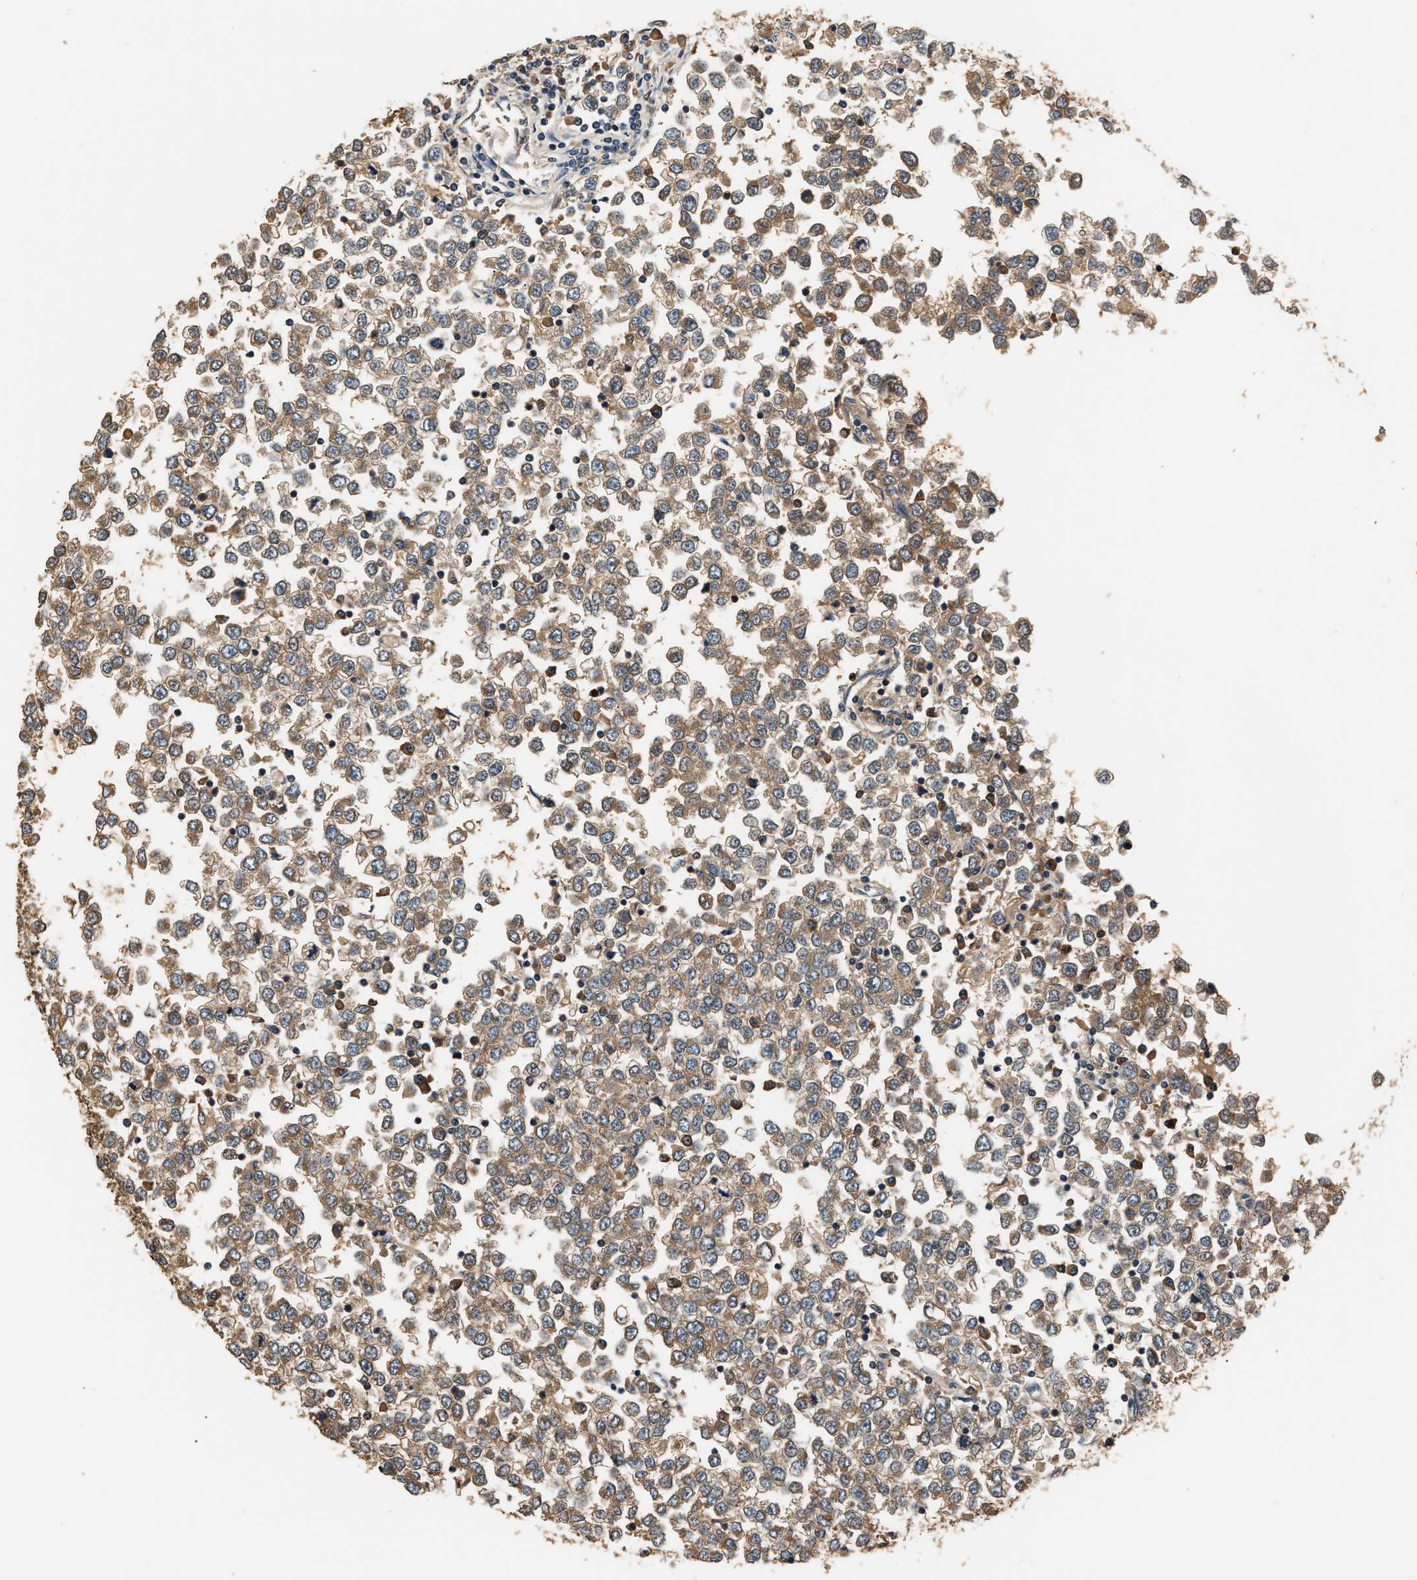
{"staining": {"intensity": "weak", "quantity": ">75%", "location": "cytoplasmic/membranous"}, "tissue": "testis cancer", "cell_type": "Tumor cells", "image_type": "cancer", "snomed": [{"axis": "morphology", "description": "Seminoma, NOS"}, {"axis": "topography", "description": "Testis"}], "caption": "Weak cytoplasmic/membranous protein staining is seen in about >75% of tumor cells in testis cancer (seminoma). The protein of interest is stained brown, and the nuclei are stained in blue (DAB IHC with brightfield microscopy, high magnification).", "gene": "GPI", "patient": {"sex": "male", "age": 65}}